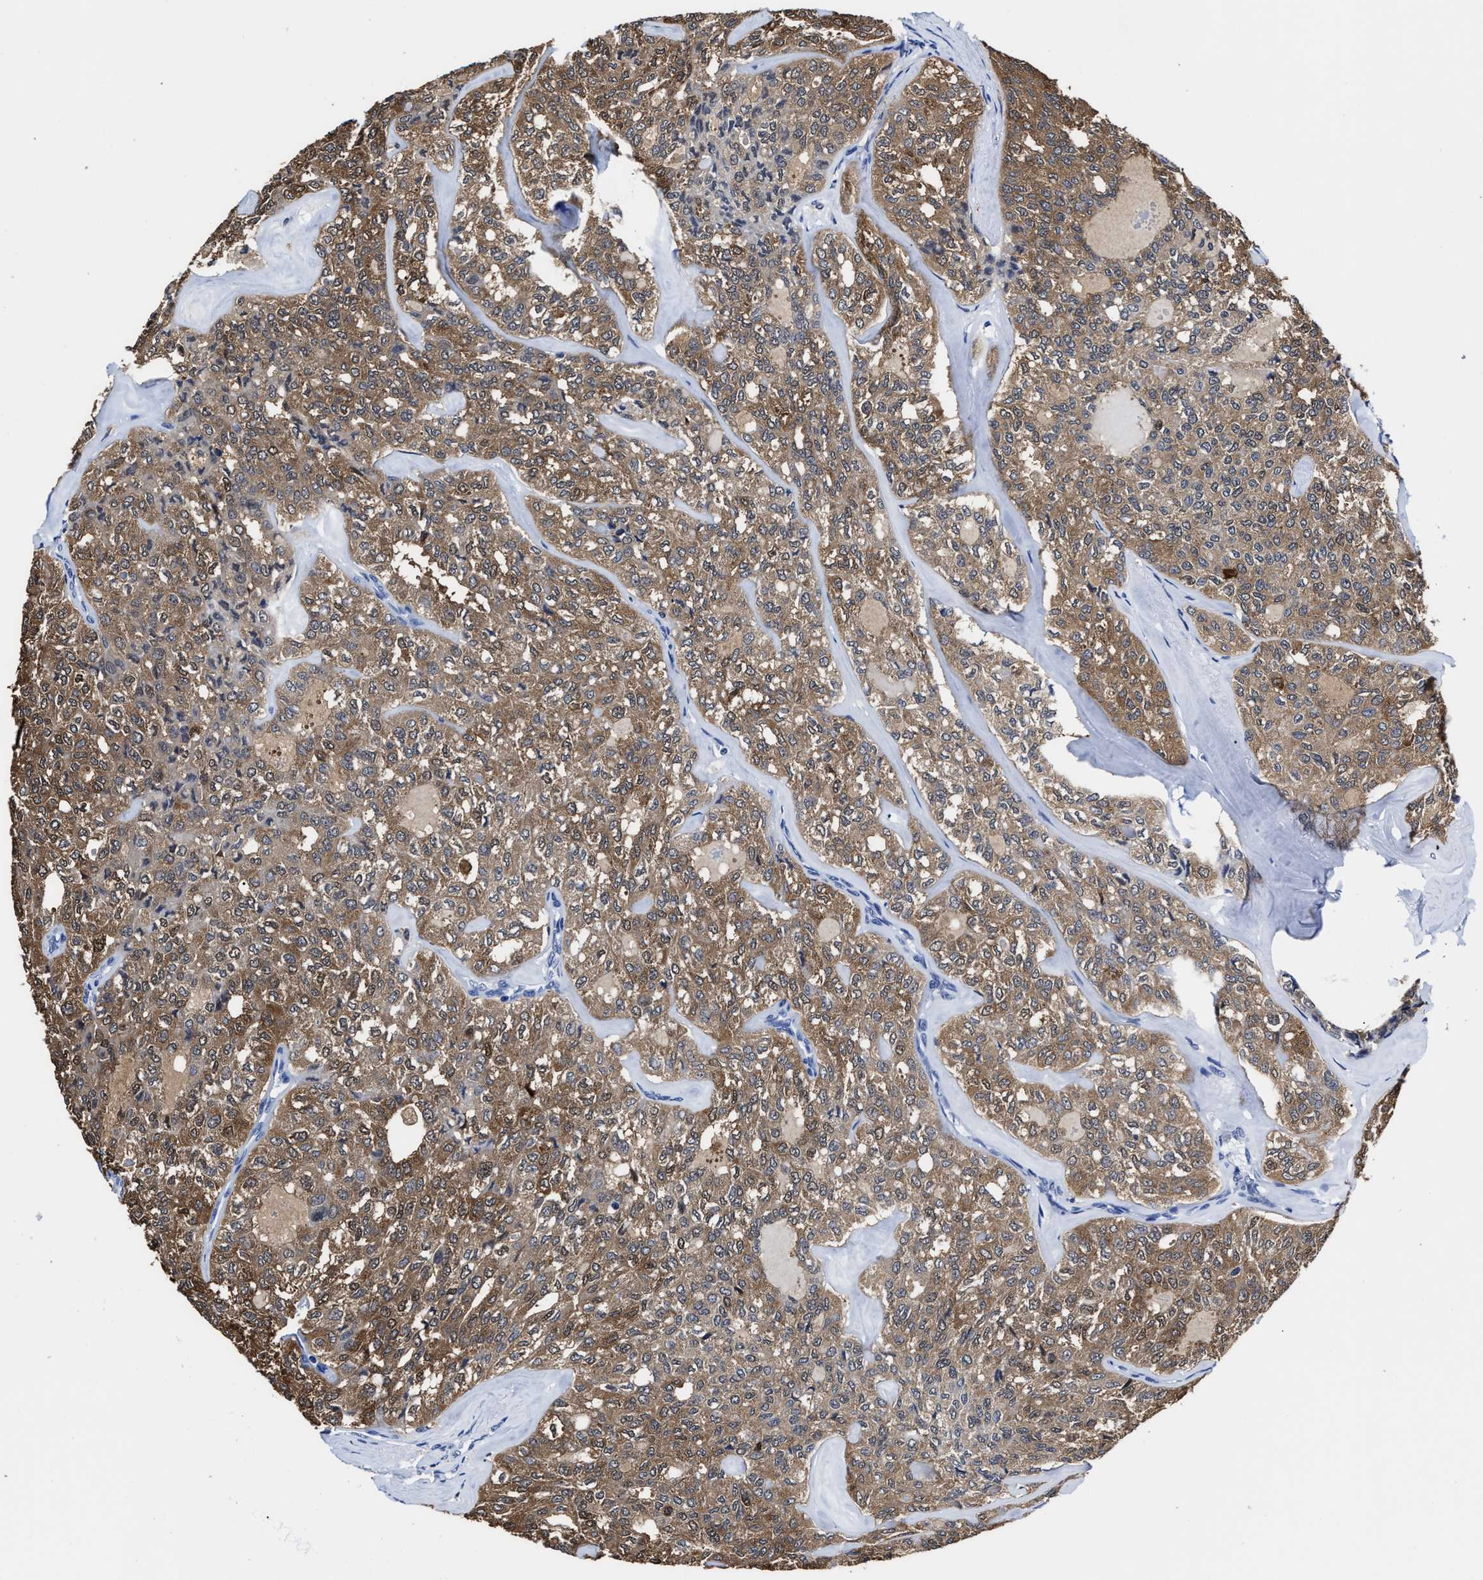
{"staining": {"intensity": "moderate", "quantity": ">75%", "location": "cytoplasmic/membranous,nuclear"}, "tissue": "thyroid cancer", "cell_type": "Tumor cells", "image_type": "cancer", "snomed": [{"axis": "morphology", "description": "Follicular adenoma carcinoma, NOS"}, {"axis": "topography", "description": "Thyroid gland"}], "caption": "About >75% of tumor cells in thyroid follicular adenoma carcinoma reveal moderate cytoplasmic/membranous and nuclear protein expression as visualized by brown immunohistochemical staining.", "gene": "PRPF4B", "patient": {"sex": "male", "age": 75}}